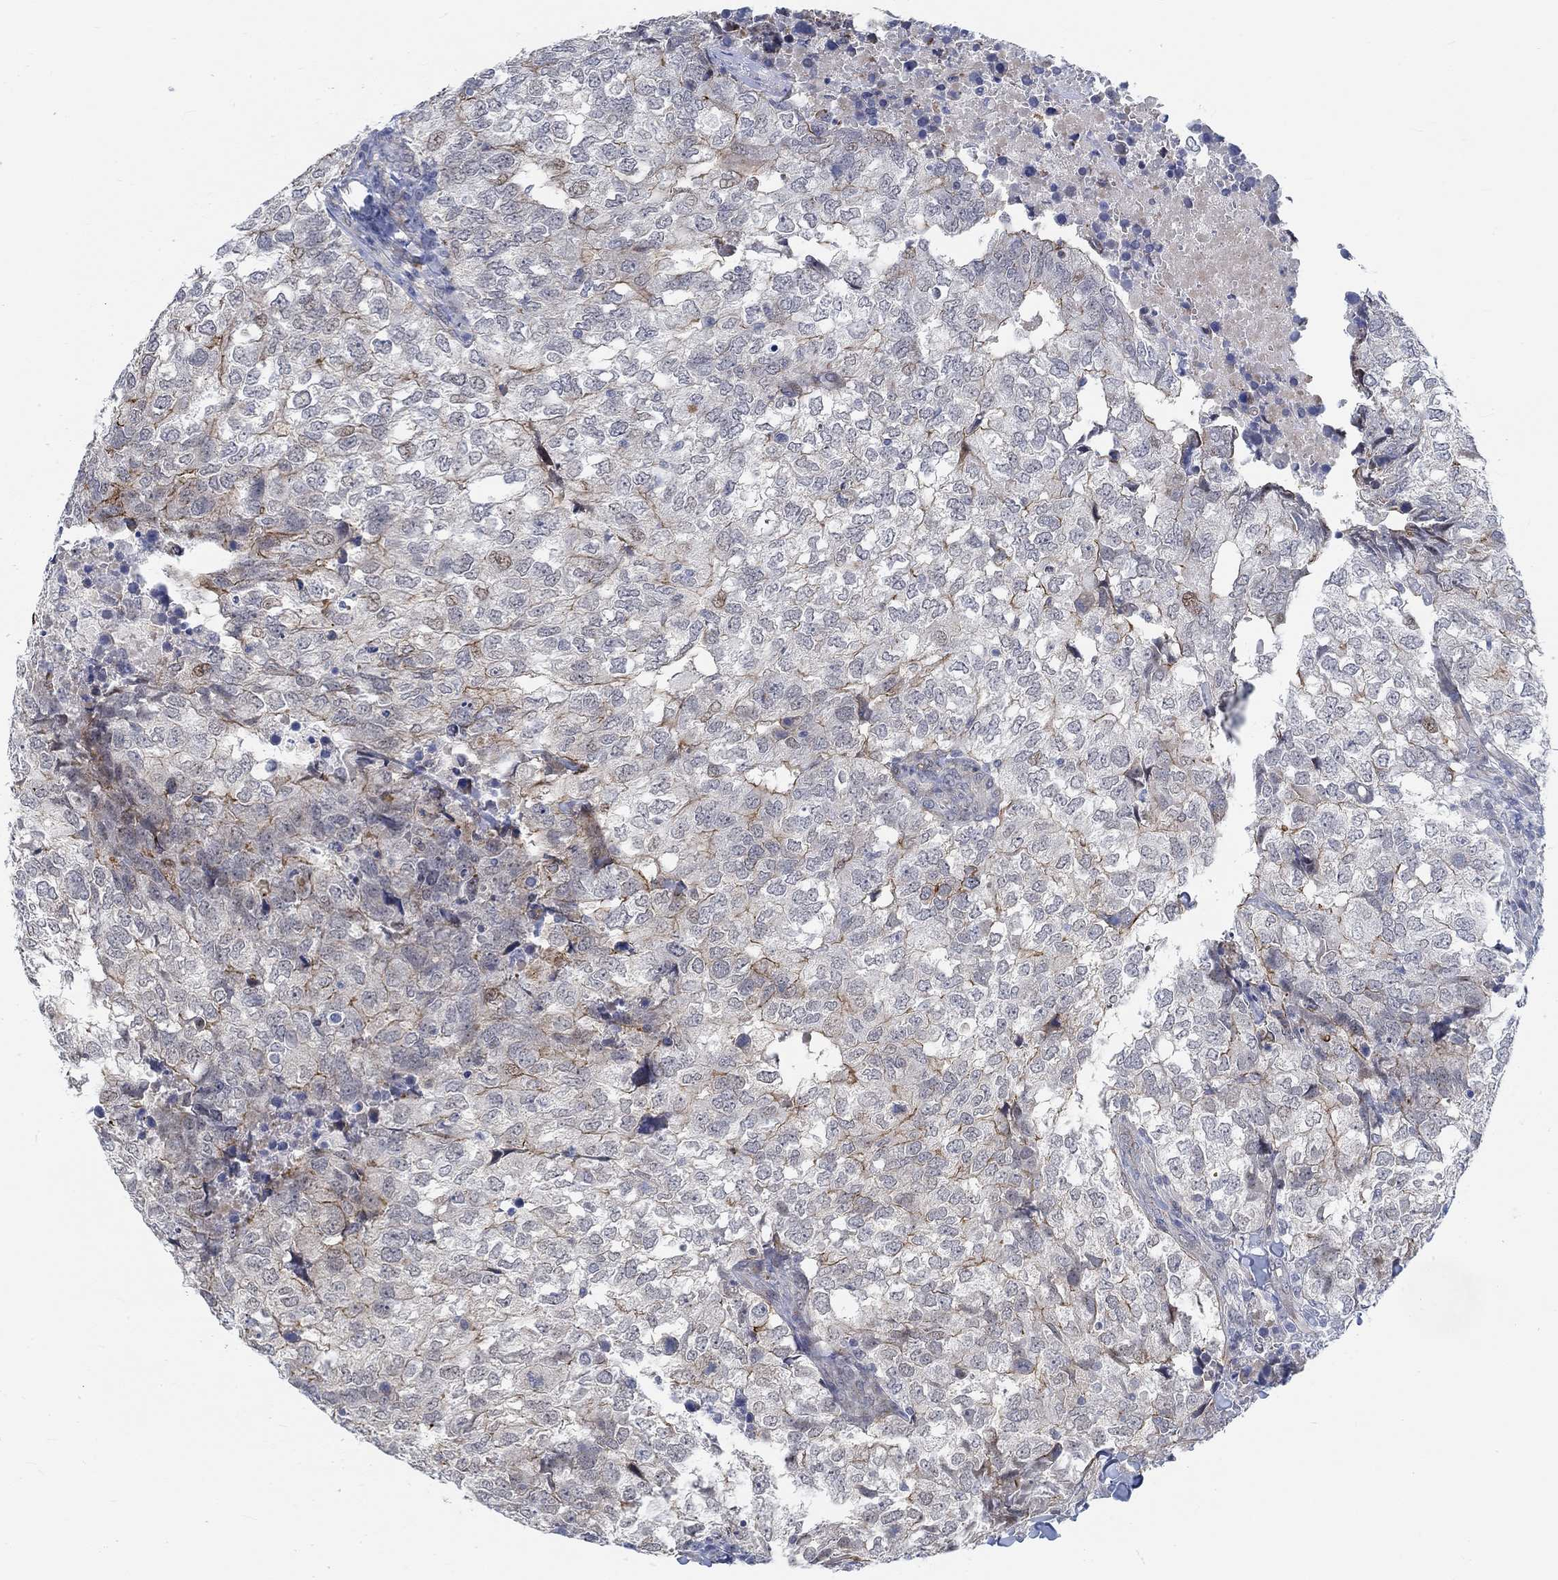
{"staining": {"intensity": "strong", "quantity": "<25%", "location": "cytoplasmic/membranous"}, "tissue": "breast cancer", "cell_type": "Tumor cells", "image_type": "cancer", "snomed": [{"axis": "morphology", "description": "Duct carcinoma"}, {"axis": "topography", "description": "Breast"}], "caption": "The image reveals staining of breast cancer (infiltrating ductal carcinoma), revealing strong cytoplasmic/membranous protein expression (brown color) within tumor cells.", "gene": "KCNH8", "patient": {"sex": "female", "age": 30}}